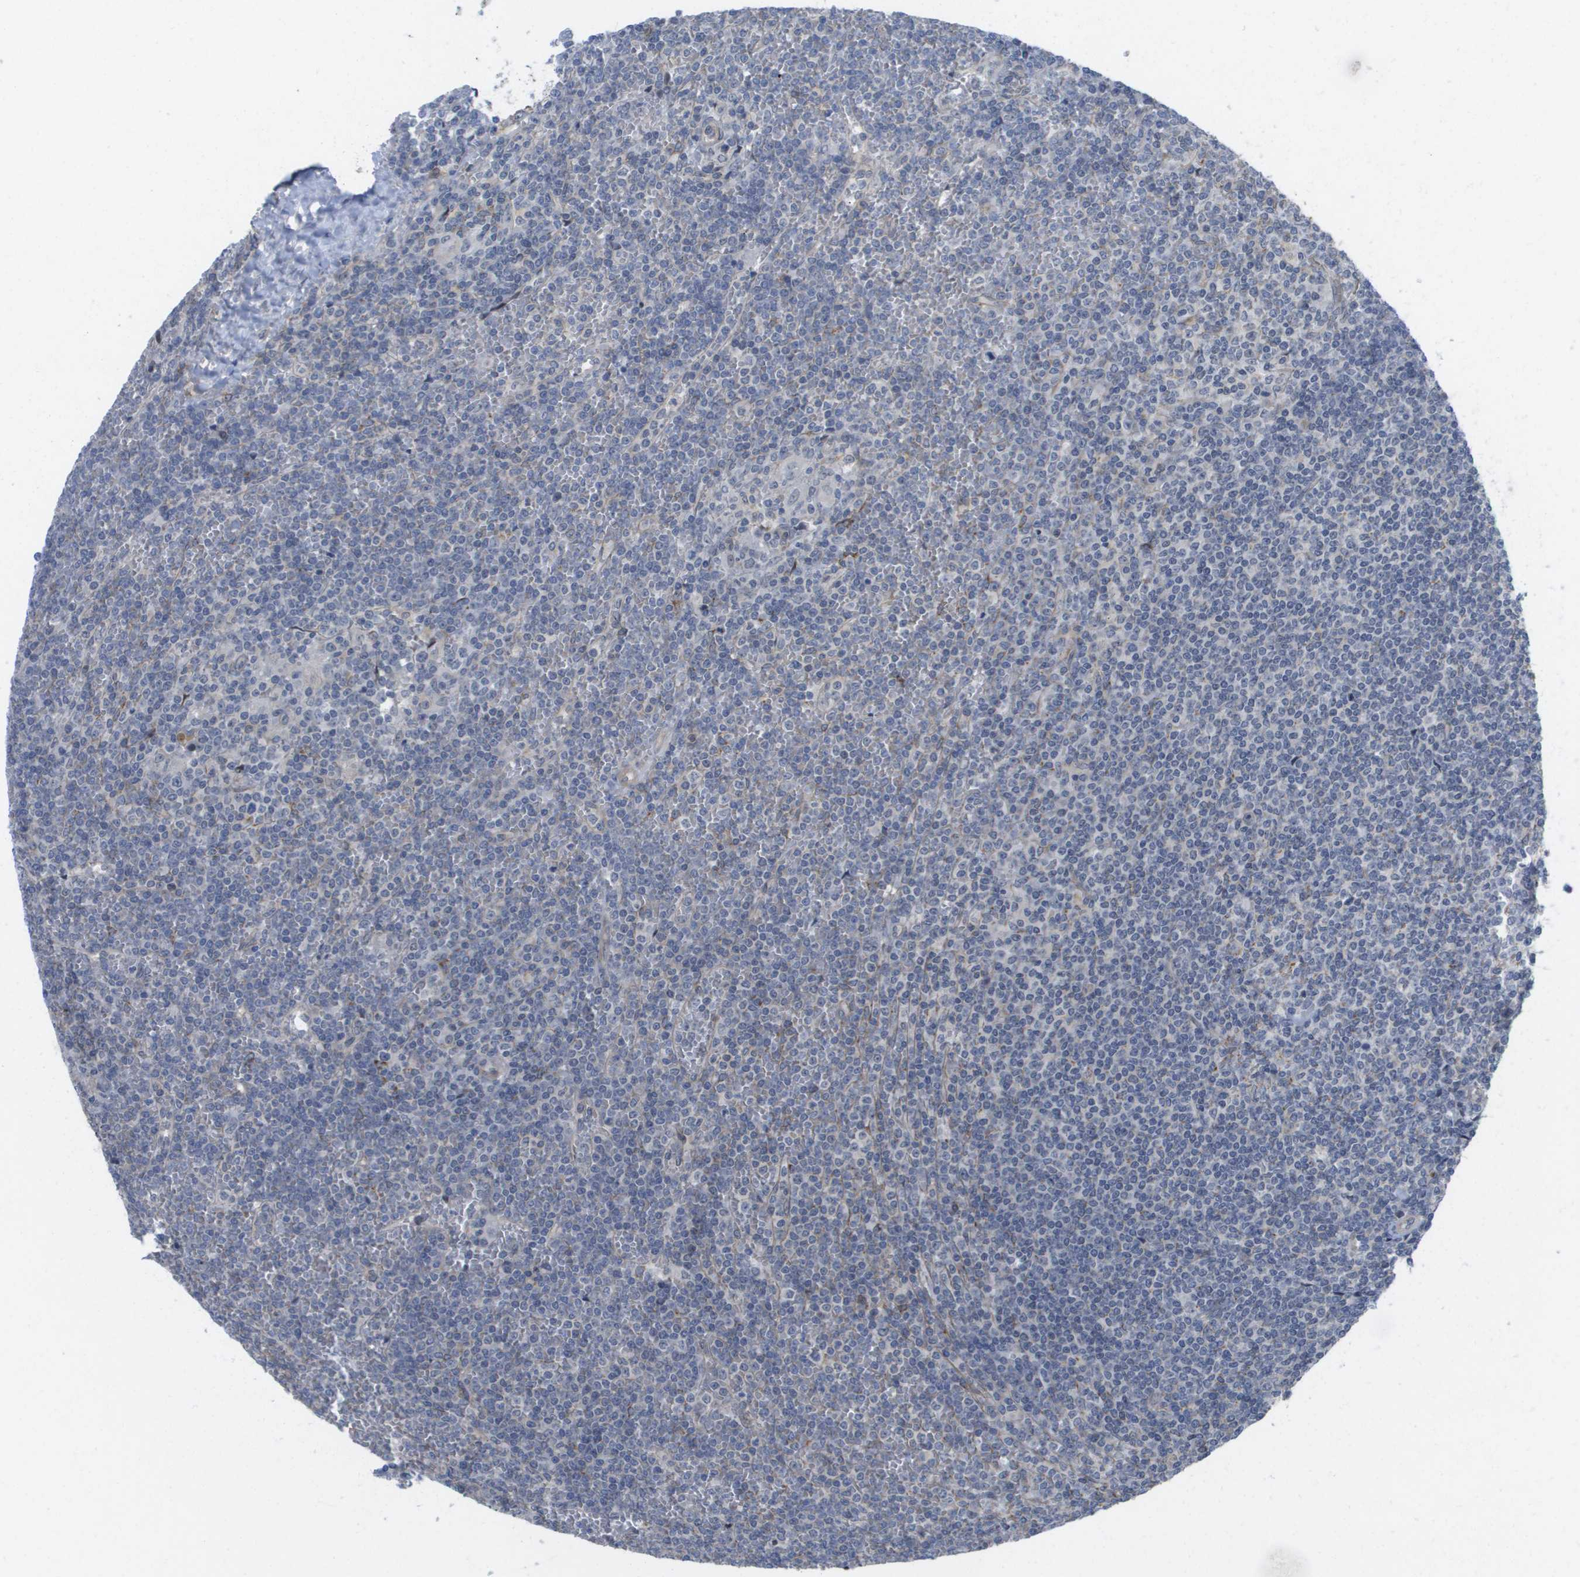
{"staining": {"intensity": "negative", "quantity": "none", "location": "none"}, "tissue": "lymphoma", "cell_type": "Tumor cells", "image_type": "cancer", "snomed": [{"axis": "morphology", "description": "Malignant lymphoma, non-Hodgkin's type, Low grade"}, {"axis": "topography", "description": "Spleen"}], "caption": "DAB (3,3'-diaminobenzidine) immunohistochemical staining of lymphoma shows no significant positivity in tumor cells.", "gene": "MTARC2", "patient": {"sex": "female", "age": 19}}